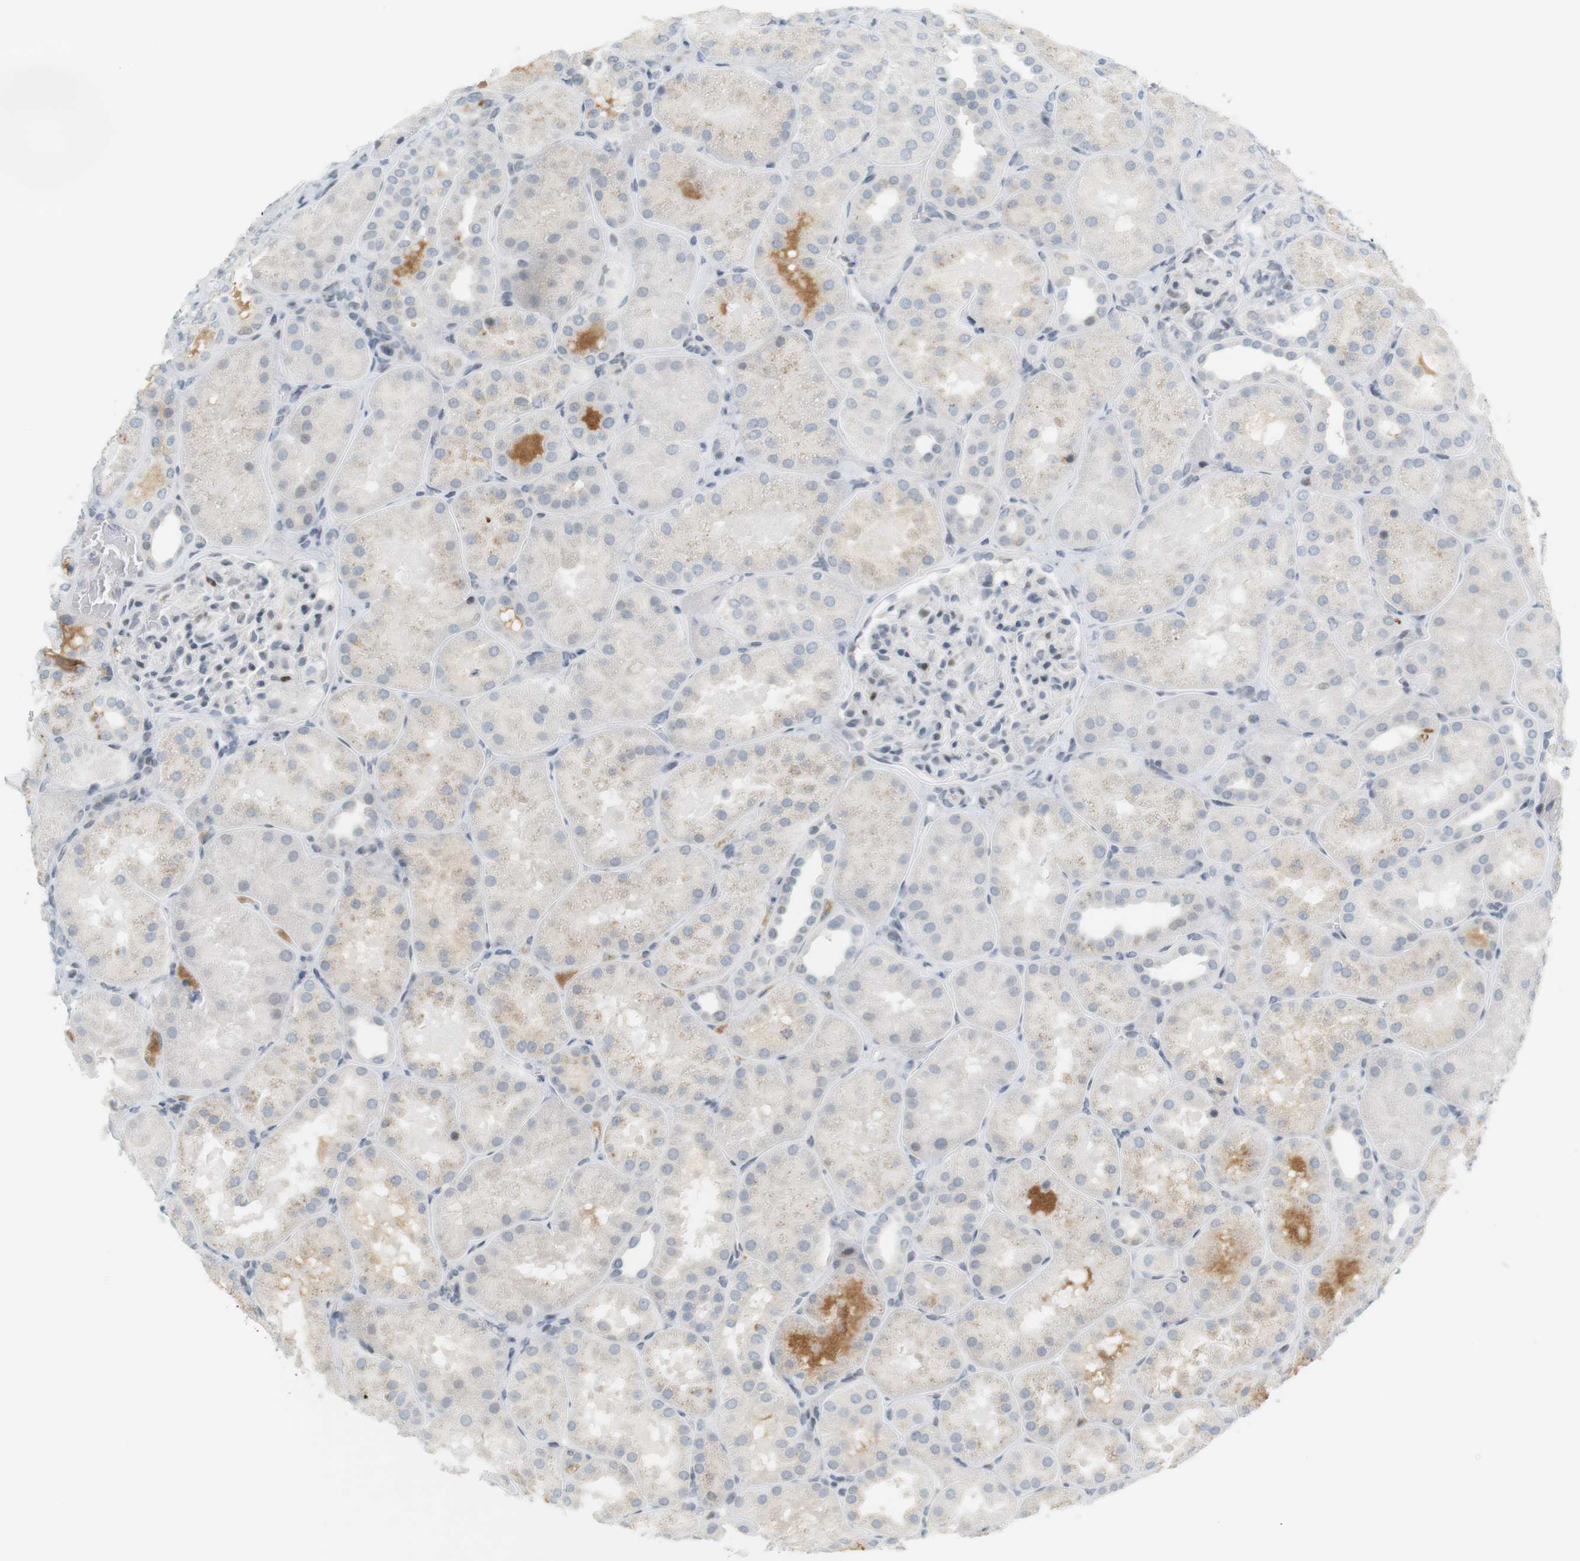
{"staining": {"intensity": "negative", "quantity": "none", "location": "none"}, "tissue": "kidney", "cell_type": "Cells in glomeruli", "image_type": "normal", "snomed": [{"axis": "morphology", "description": "Normal tissue, NOS"}, {"axis": "topography", "description": "Kidney"}], "caption": "This photomicrograph is of normal kidney stained with IHC to label a protein in brown with the nuclei are counter-stained blue. There is no positivity in cells in glomeruli. (Immunohistochemistry, brightfield microscopy, high magnification).", "gene": "DMC1", "patient": {"sex": "male", "age": 28}}